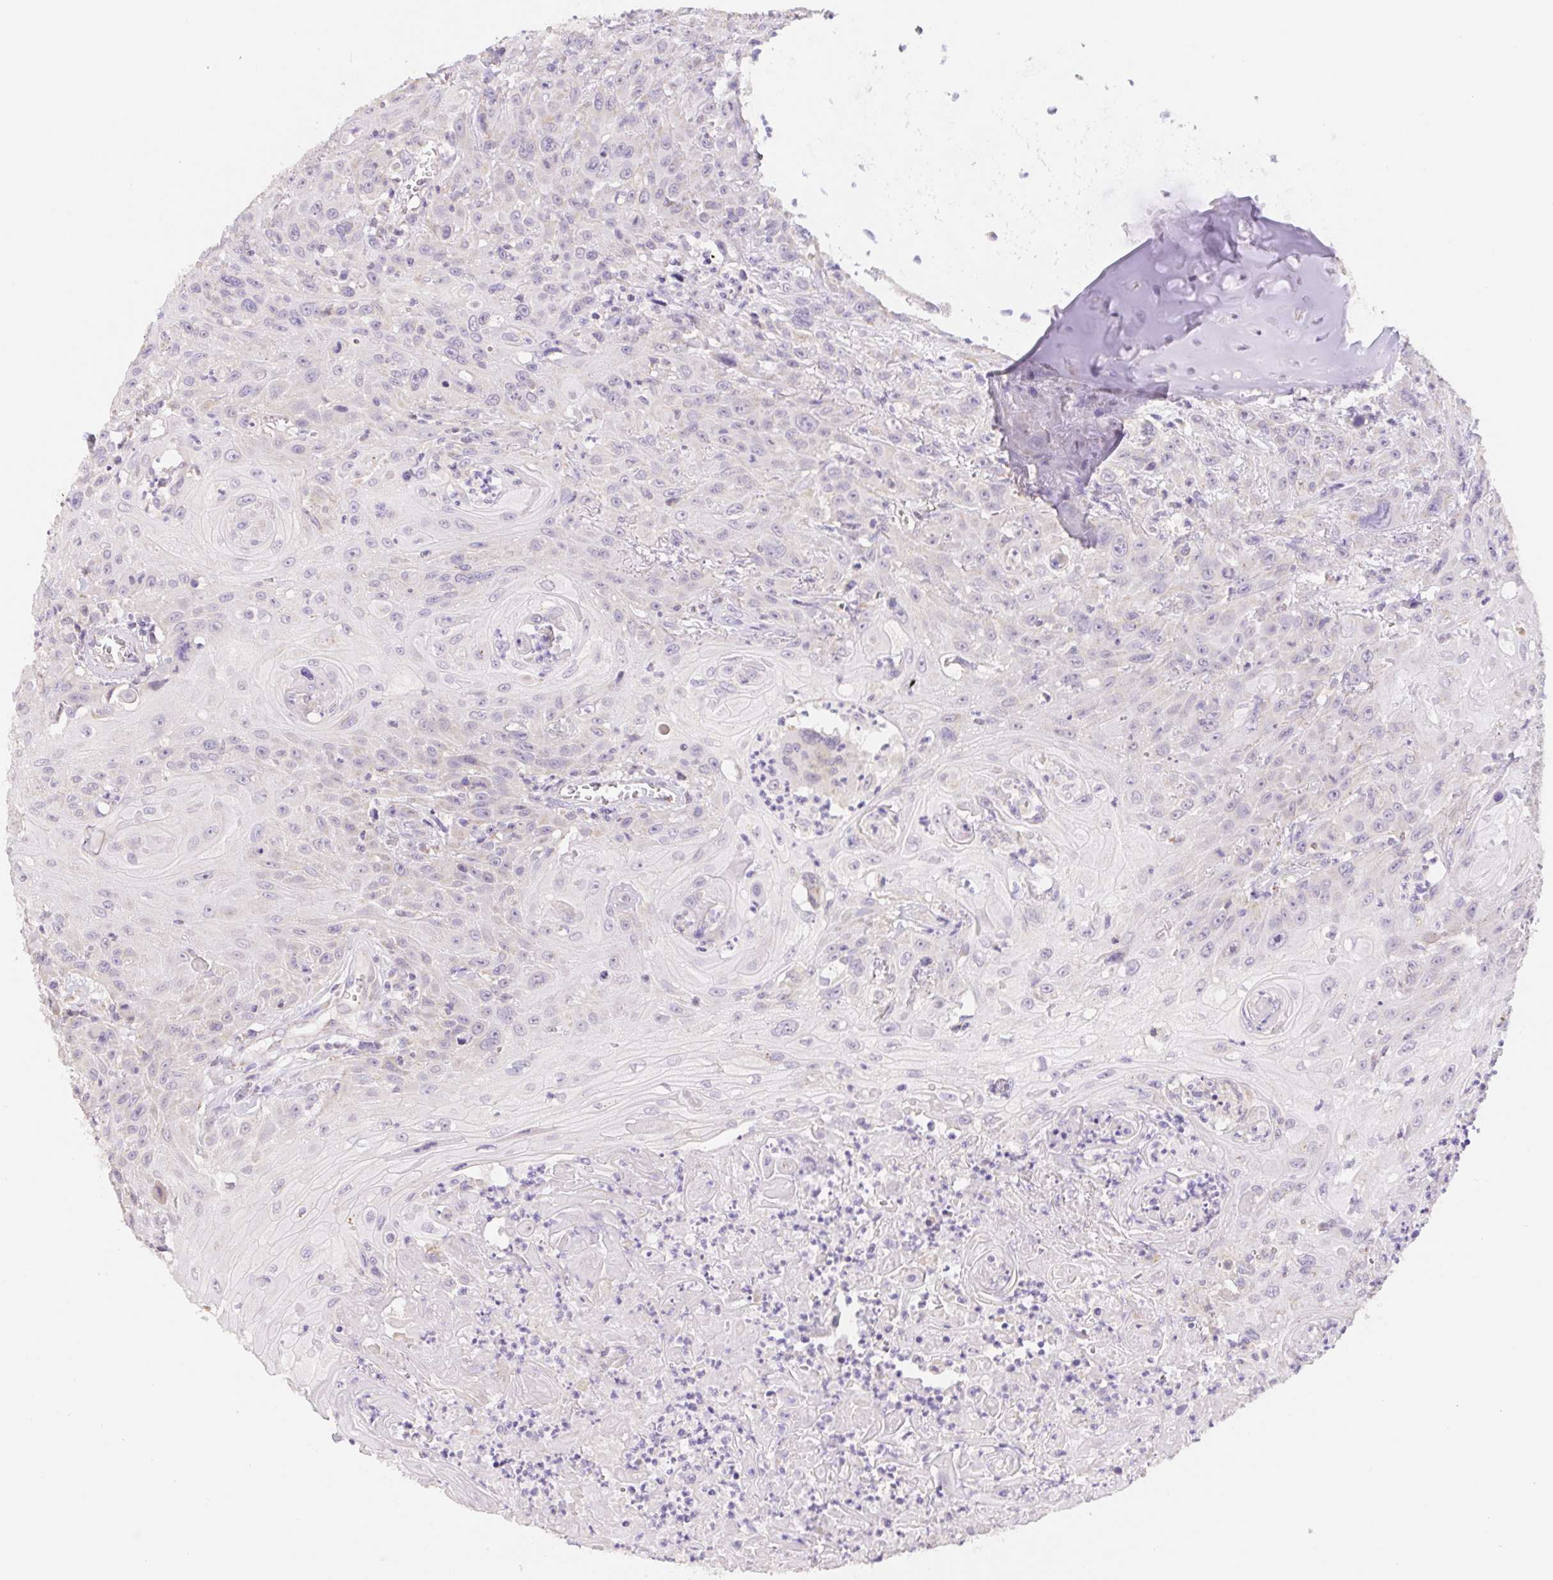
{"staining": {"intensity": "weak", "quantity": "<25%", "location": "cytoplasmic/membranous"}, "tissue": "head and neck cancer", "cell_type": "Tumor cells", "image_type": "cancer", "snomed": [{"axis": "morphology", "description": "Squamous cell carcinoma, NOS"}, {"axis": "topography", "description": "Skin"}, {"axis": "topography", "description": "Head-Neck"}], "caption": "Tumor cells show no significant expression in squamous cell carcinoma (head and neck). Brightfield microscopy of immunohistochemistry stained with DAB (3,3'-diaminobenzidine) (brown) and hematoxylin (blue), captured at high magnification.", "gene": "FKBP6", "patient": {"sex": "male", "age": 80}}